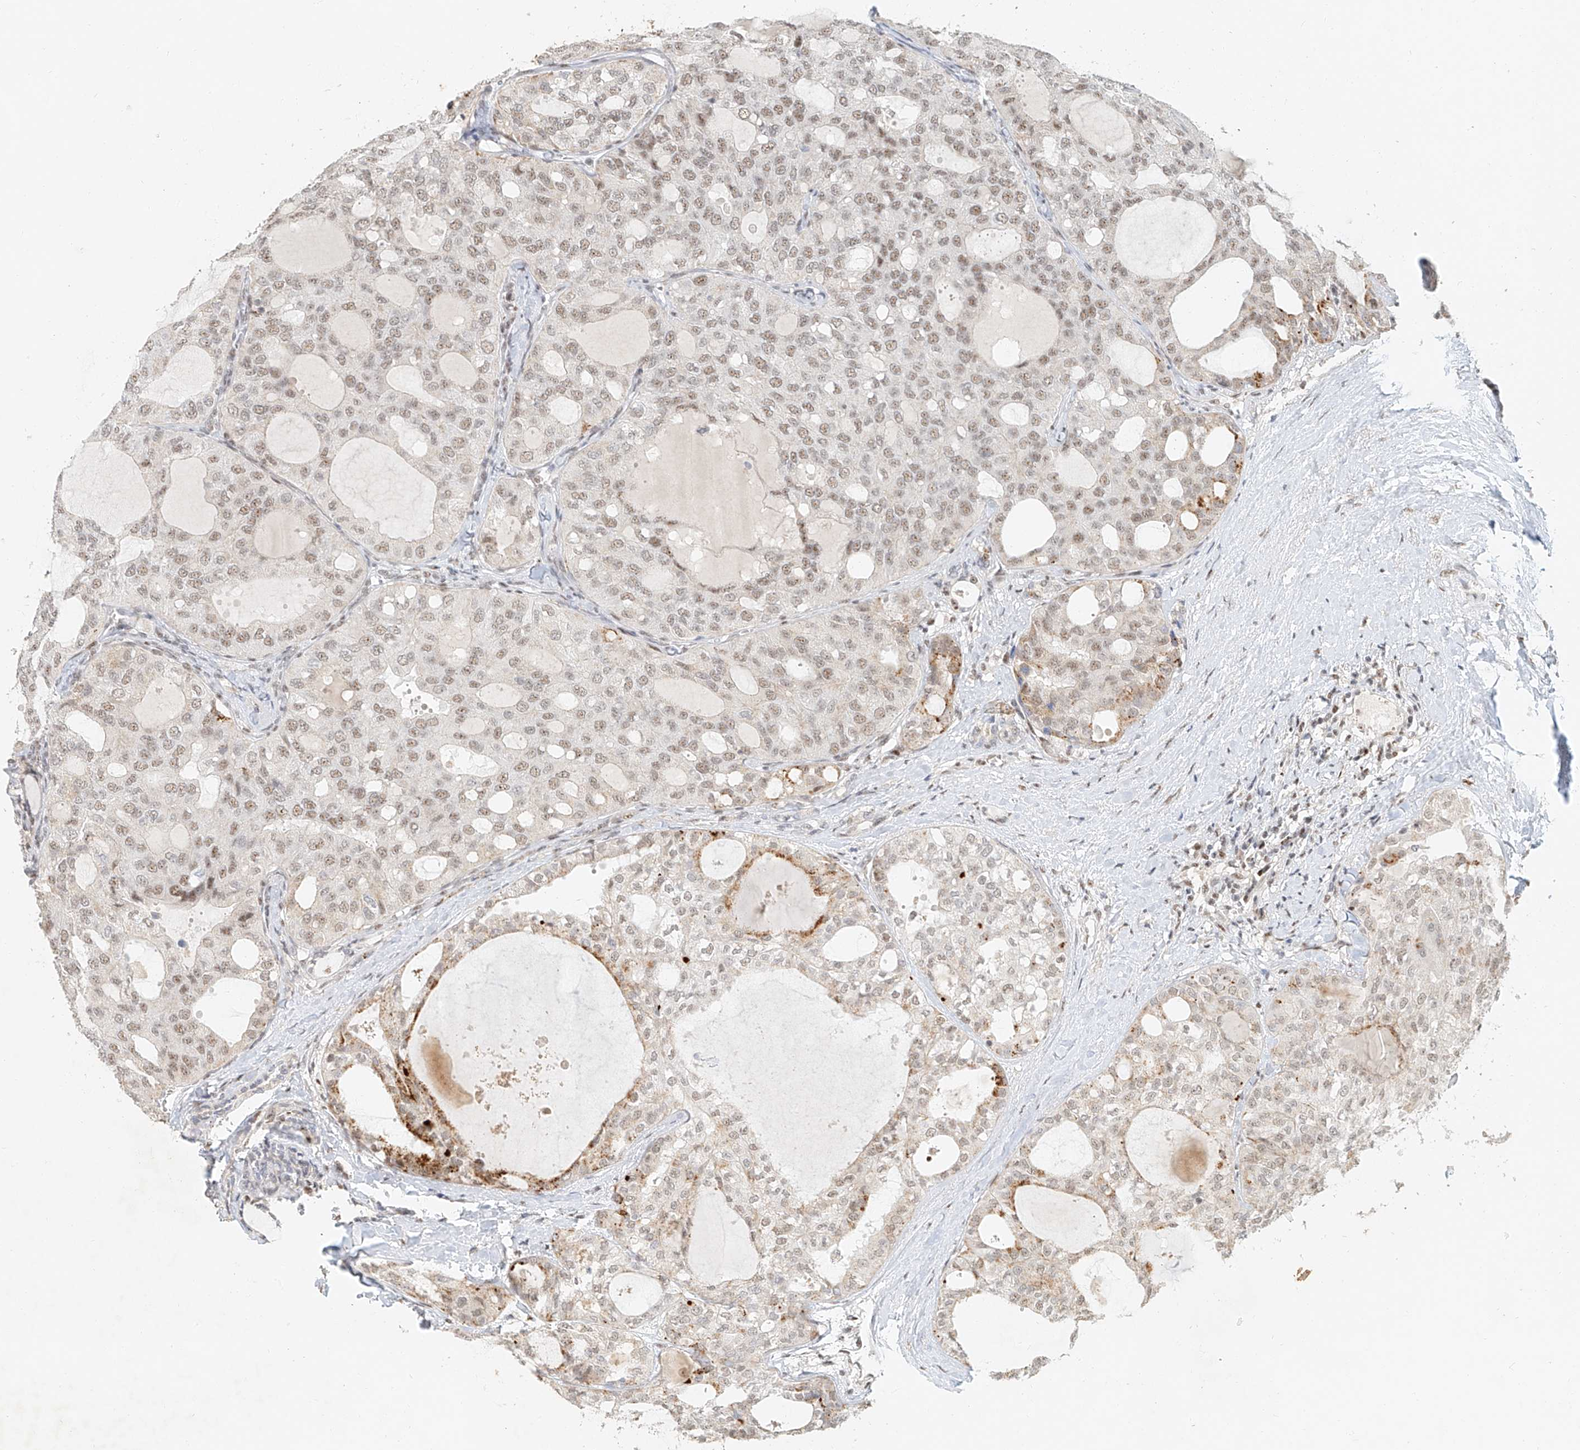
{"staining": {"intensity": "moderate", "quantity": "25%-75%", "location": "nuclear"}, "tissue": "thyroid cancer", "cell_type": "Tumor cells", "image_type": "cancer", "snomed": [{"axis": "morphology", "description": "Follicular adenoma carcinoma, NOS"}, {"axis": "topography", "description": "Thyroid gland"}], "caption": "This micrograph demonstrates thyroid follicular adenoma carcinoma stained with immunohistochemistry (IHC) to label a protein in brown. The nuclear of tumor cells show moderate positivity for the protein. Nuclei are counter-stained blue.", "gene": "CXorf58", "patient": {"sex": "male", "age": 75}}